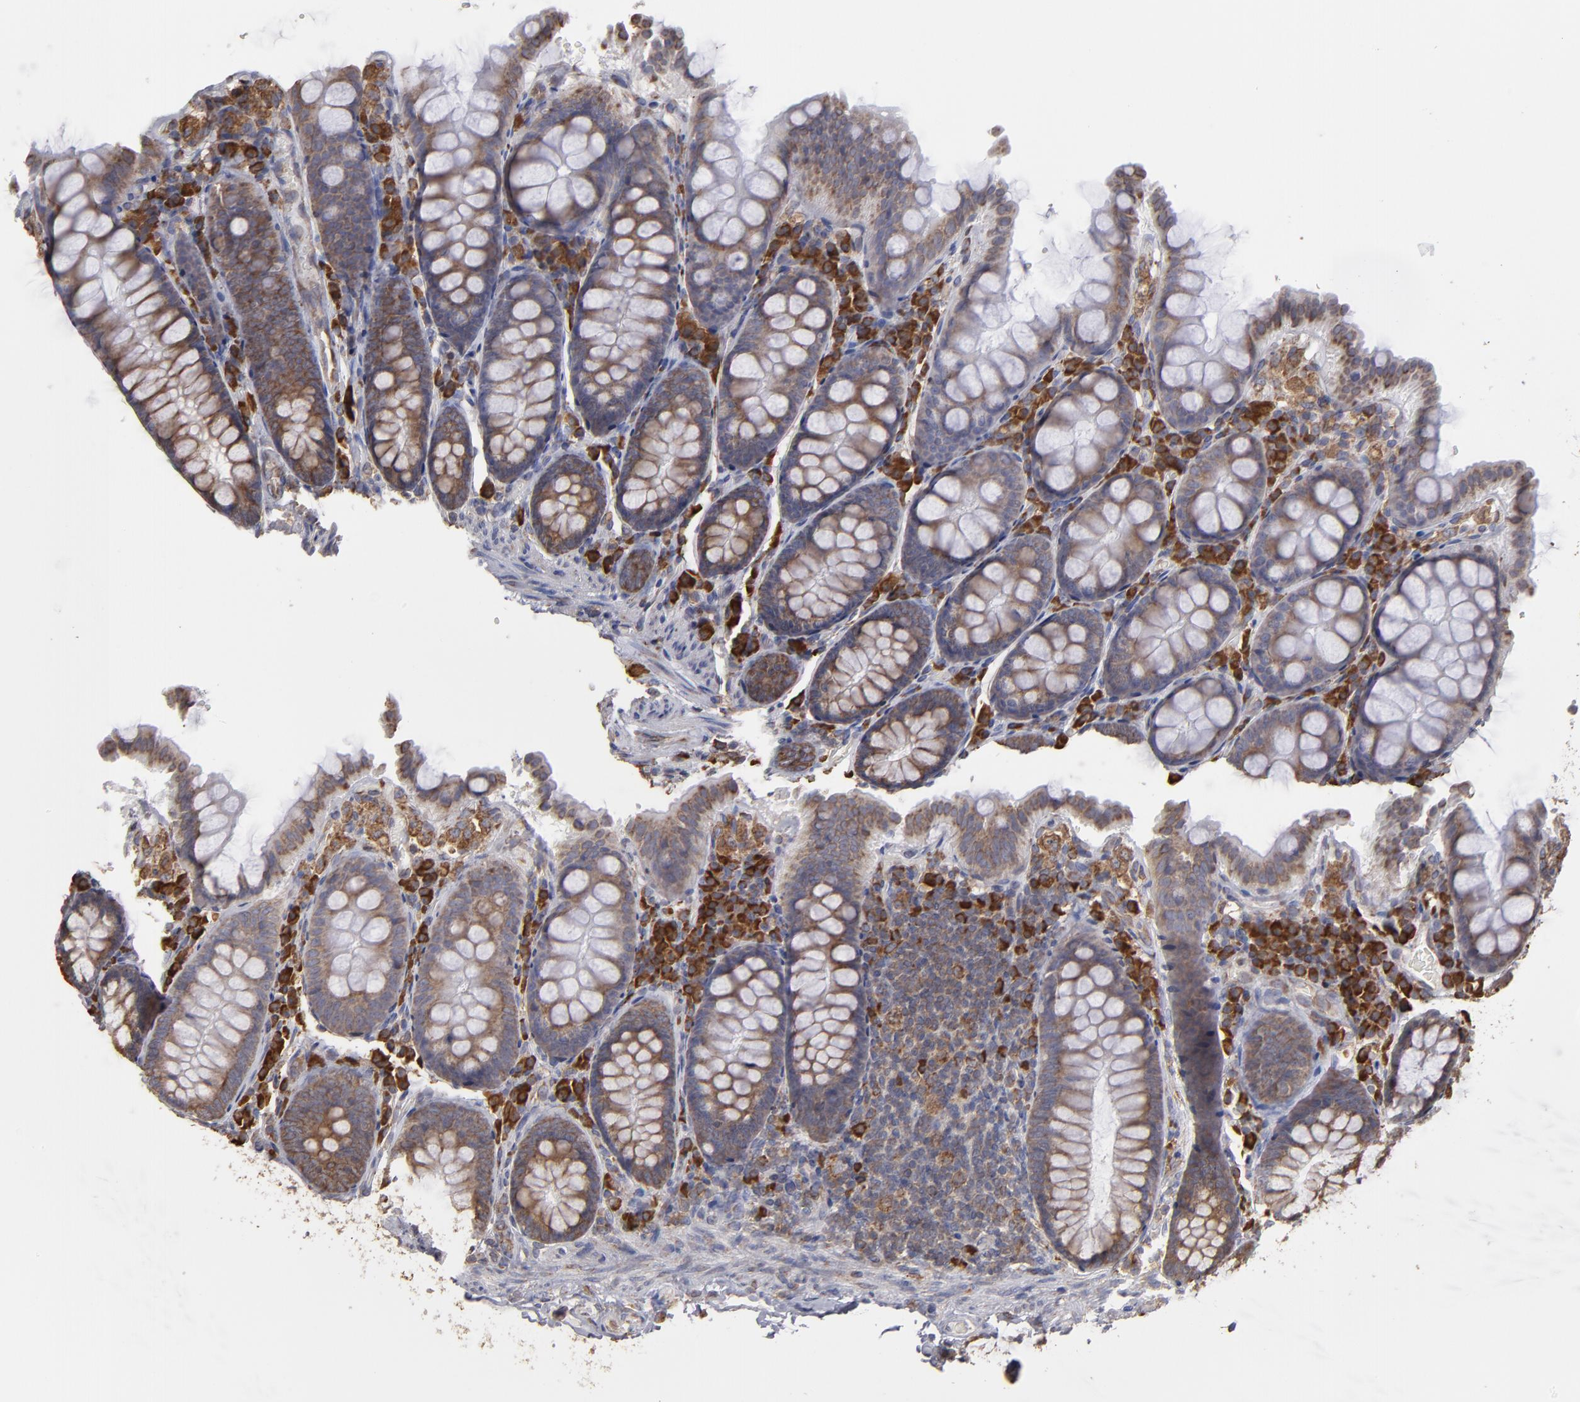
{"staining": {"intensity": "negative", "quantity": "none", "location": "none"}, "tissue": "colon", "cell_type": "Endothelial cells", "image_type": "normal", "snomed": [{"axis": "morphology", "description": "Normal tissue, NOS"}, {"axis": "topography", "description": "Colon"}], "caption": "Immunohistochemistry histopathology image of normal colon: human colon stained with DAB (3,3'-diaminobenzidine) shows no significant protein expression in endothelial cells. (Brightfield microscopy of DAB (3,3'-diaminobenzidine) immunohistochemistry (IHC) at high magnification).", "gene": "SND1", "patient": {"sex": "female", "age": 61}}